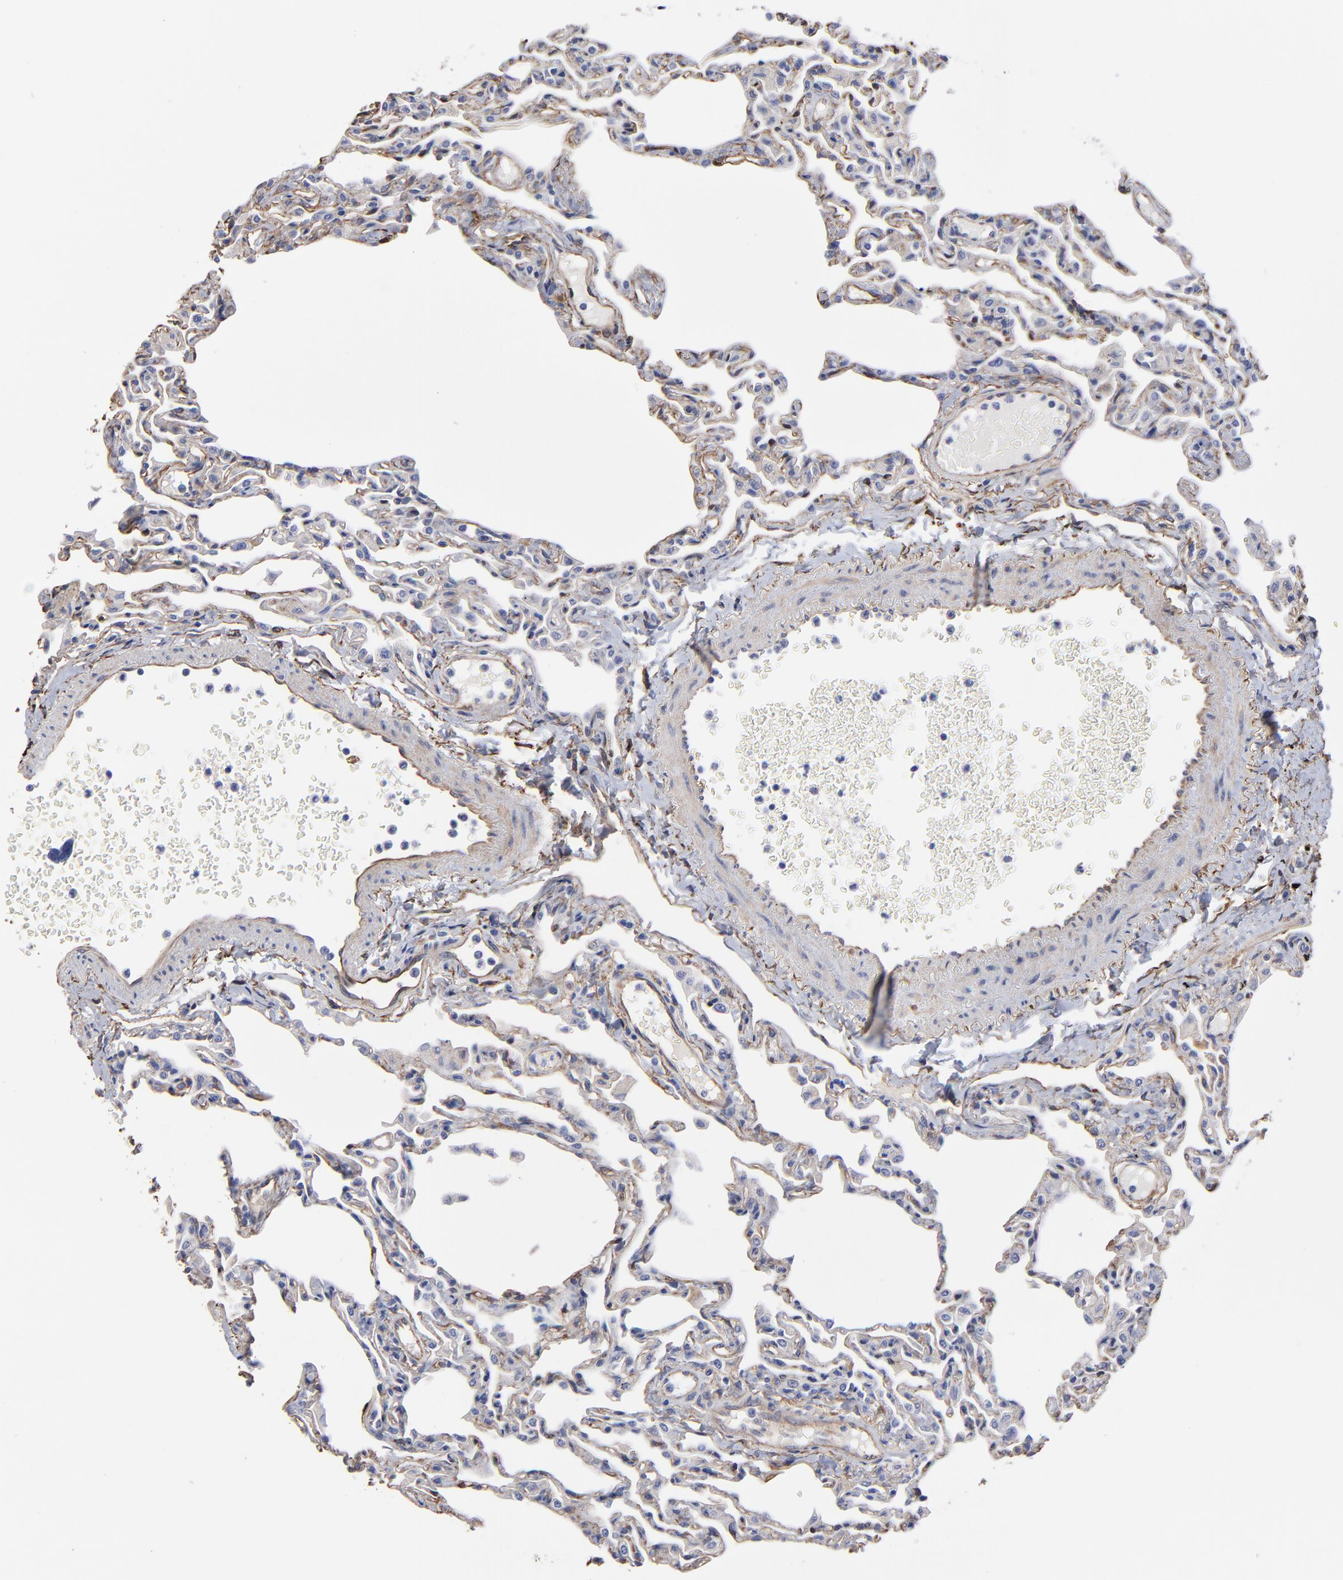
{"staining": {"intensity": "negative", "quantity": "none", "location": "none"}, "tissue": "lung", "cell_type": "Alveolar cells", "image_type": "normal", "snomed": [{"axis": "morphology", "description": "Normal tissue, NOS"}, {"axis": "topography", "description": "Lung"}], "caption": "Protein analysis of benign lung reveals no significant positivity in alveolar cells.", "gene": "CILP", "patient": {"sex": "female", "age": 49}}